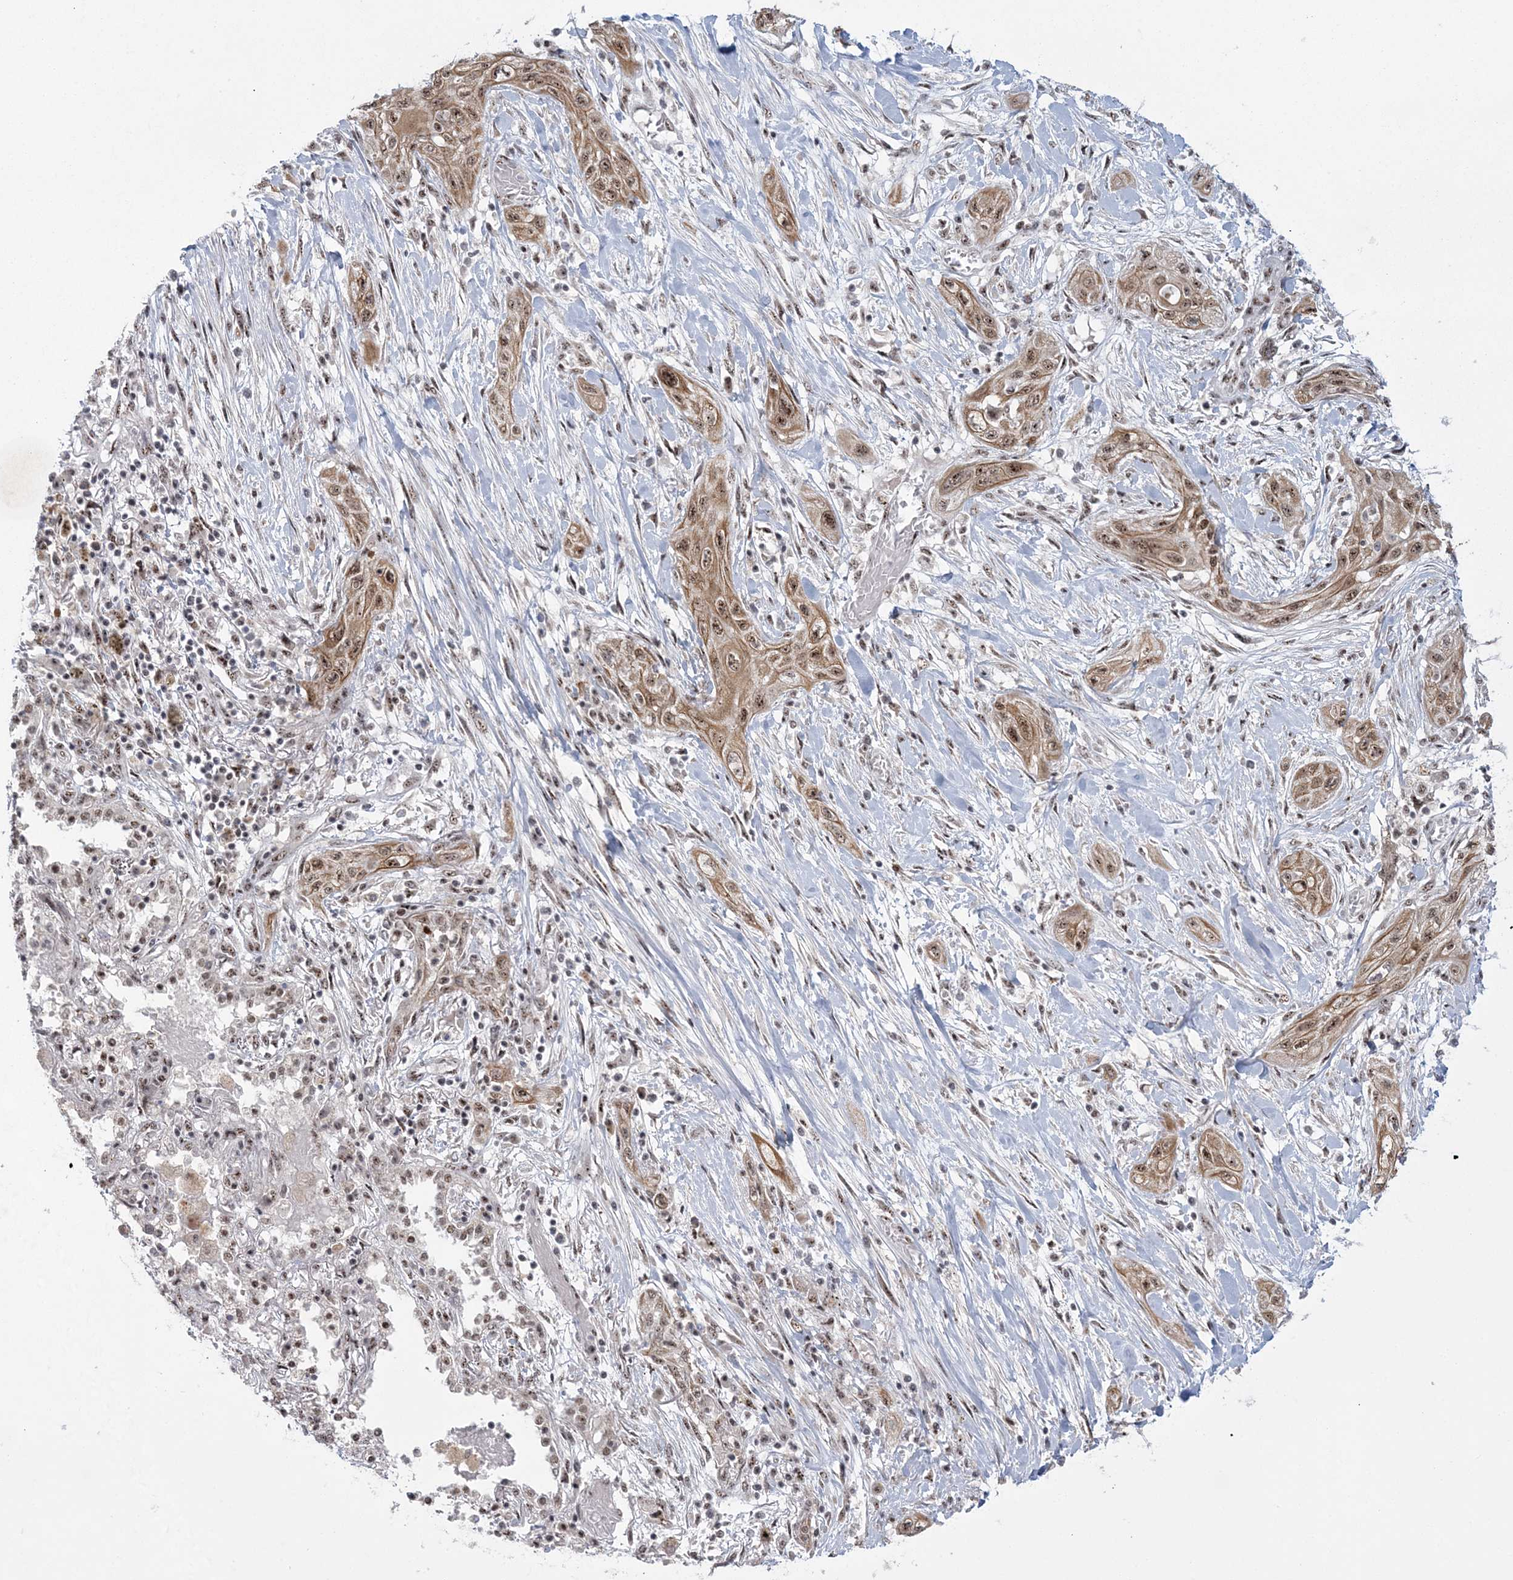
{"staining": {"intensity": "moderate", "quantity": ">75%", "location": "cytoplasmic/membranous,nuclear"}, "tissue": "lung cancer", "cell_type": "Tumor cells", "image_type": "cancer", "snomed": [{"axis": "morphology", "description": "Squamous cell carcinoma, NOS"}, {"axis": "topography", "description": "Lung"}], "caption": "Immunohistochemical staining of lung cancer (squamous cell carcinoma) exhibits moderate cytoplasmic/membranous and nuclear protein staining in about >75% of tumor cells.", "gene": "KDM6B", "patient": {"sex": "female", "age": 47}}